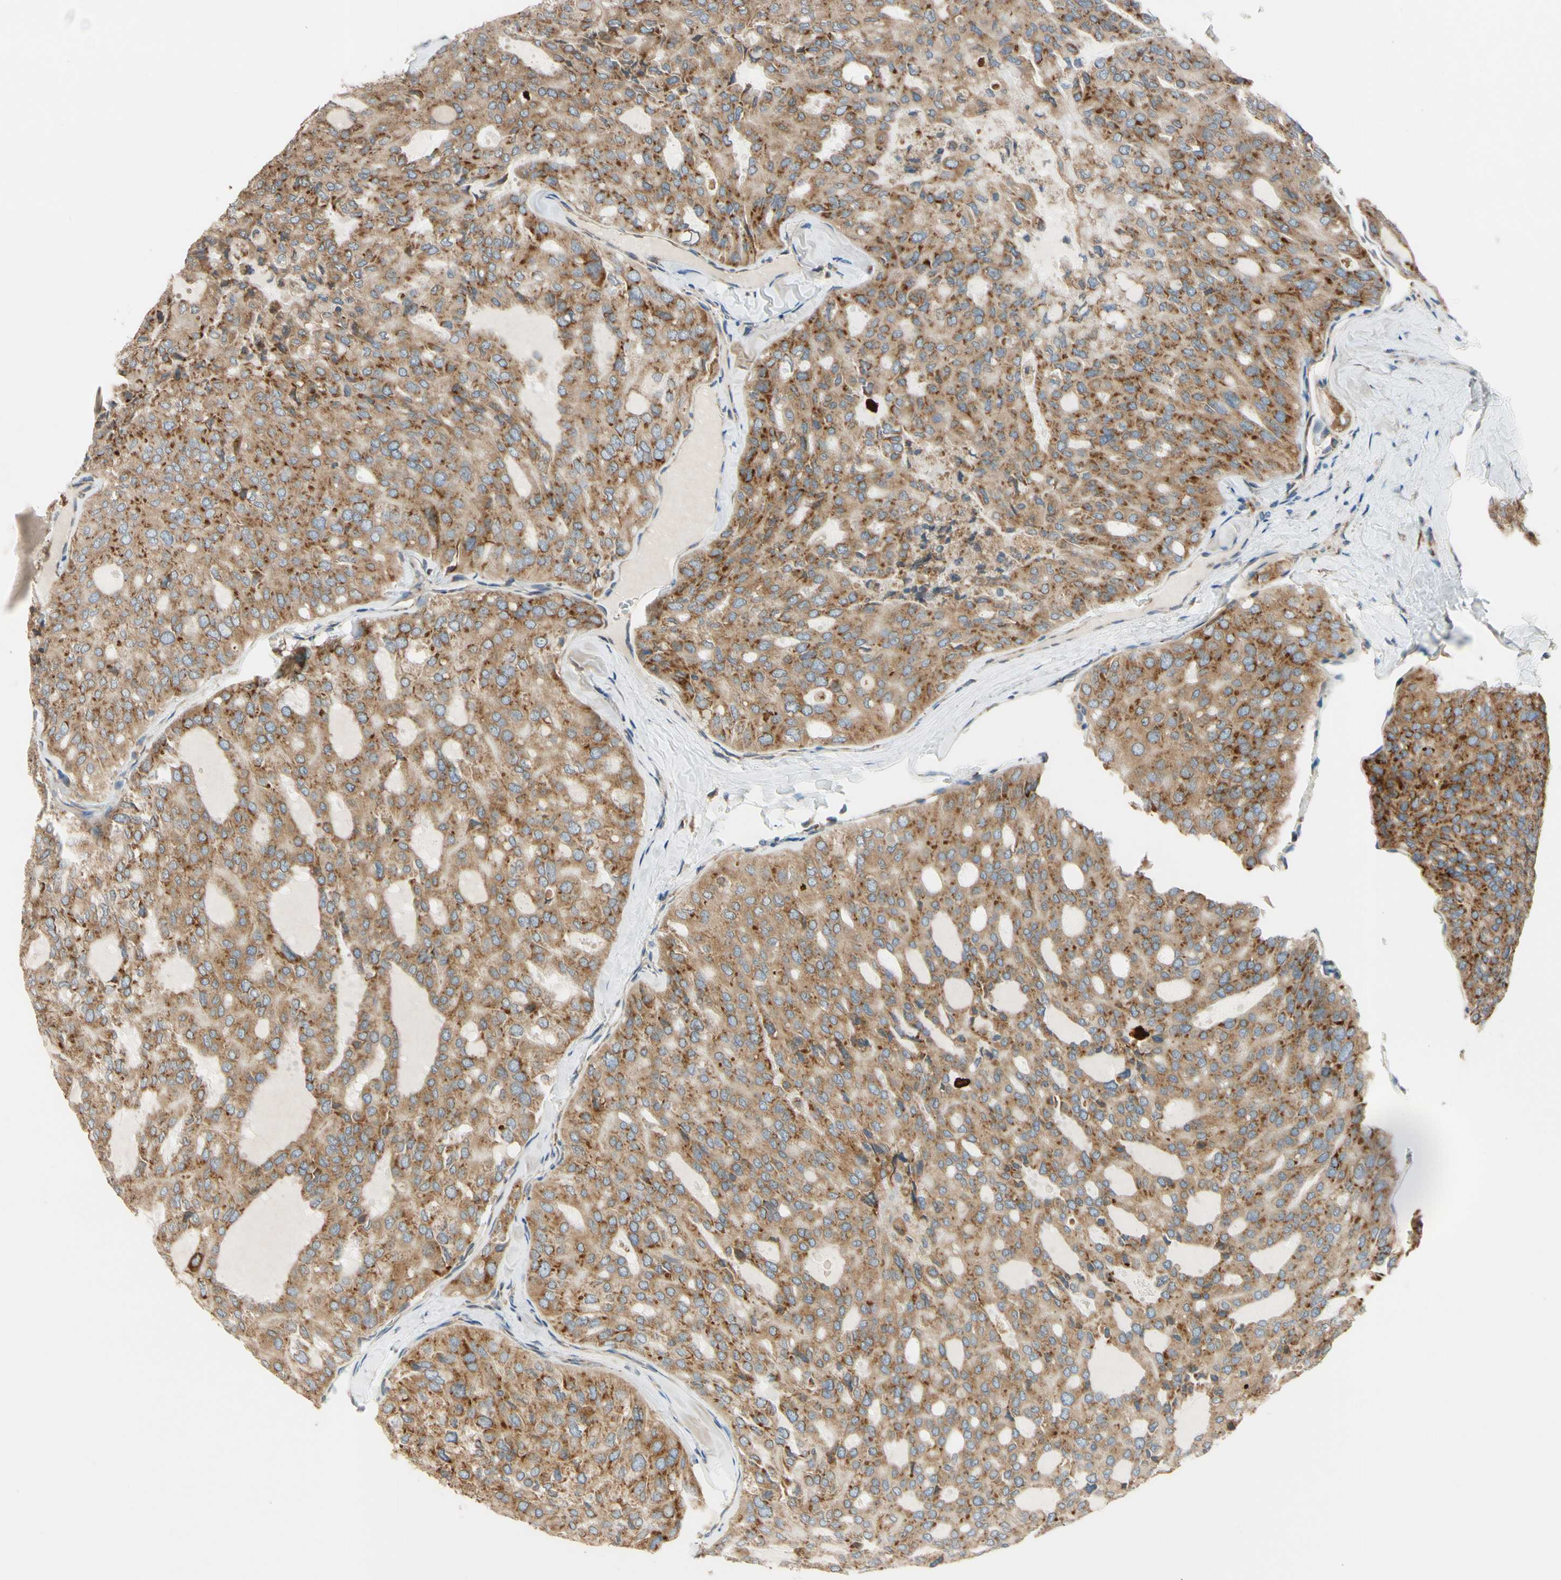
{"staining": {"intensity": "moderate", "quantity": ">75%", "location": "cytoplasmic/membranous"}, "tissue": "thyroid cancer", "cell_type": "Tumor cells", "image_type": "cancer", "snomed": [{"axis": "morphology", "description": "Follicular adenoma carcinoma, NOS"}, {"axis": "topography", "description": "Thyroid gland"}], "caption": "Brown immunohistochemical staining in human follicular adenoma carcinoma (thyroid) displays moderate cytoplasmic/membranous staining in about >75% of tumor cells. Nuclei are stained in blue.", "gene": "RPN2", "patient": {"sex": "male", "age": 75}}